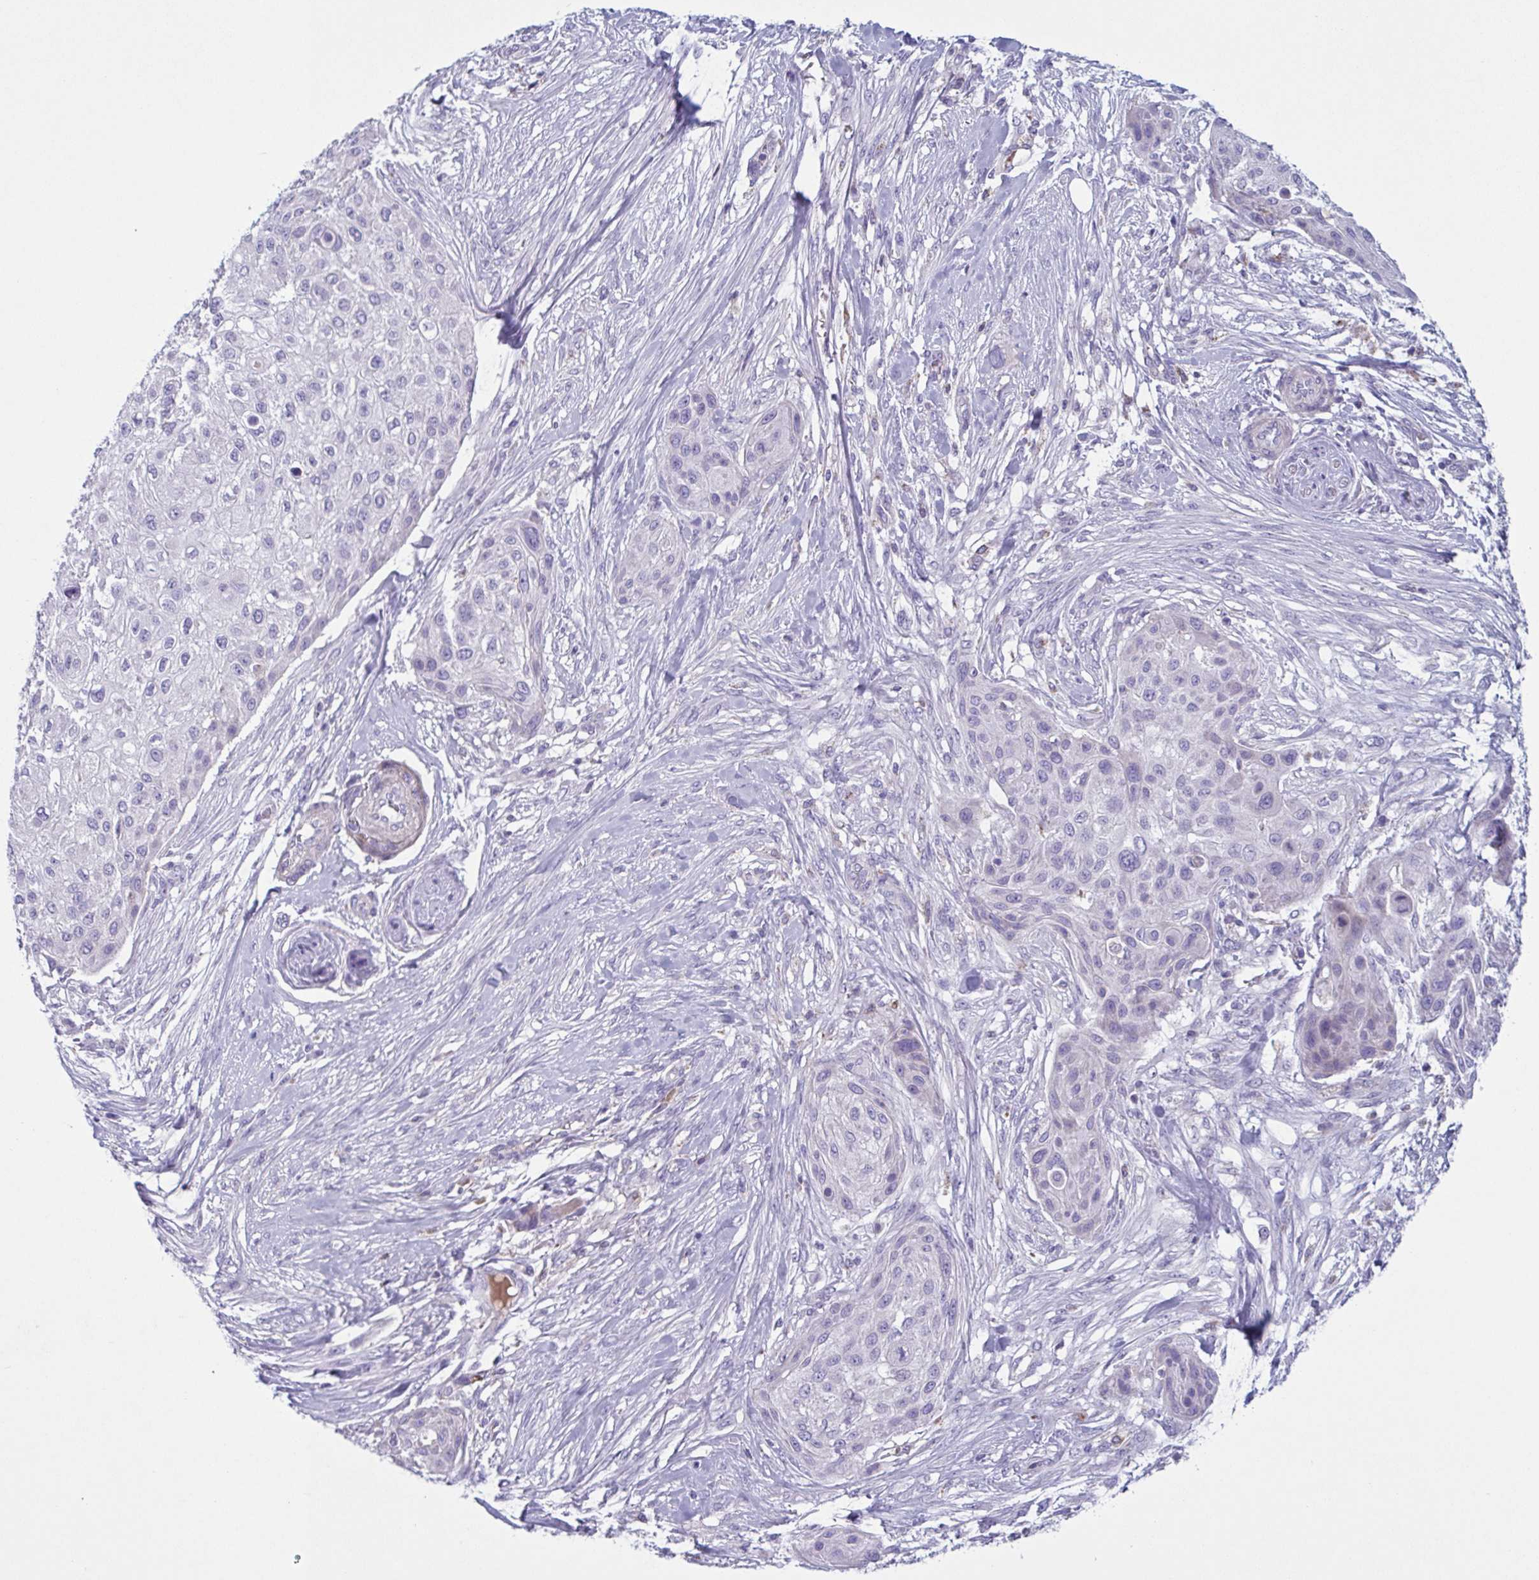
{"staining": {"intensity": "negative", "quantity": "none", "location": "none"}, "tissue": "skin cancer", "cell_type": "Tumor cells", "image_type": "cancer", "snomed": [{"axis": "morphology", "description": "Squamous cell carcinoma, NOS"}, {"axis": "topography", "description": "Skin"}], "caption": "This is an immunohistochemistry (IHC) histopathology image of human skin cancer (squamous cell carcinoma). There is no positivity in tumor cells.", "gene": "F13B", "patient": {"sex": "female", "age": 87}}